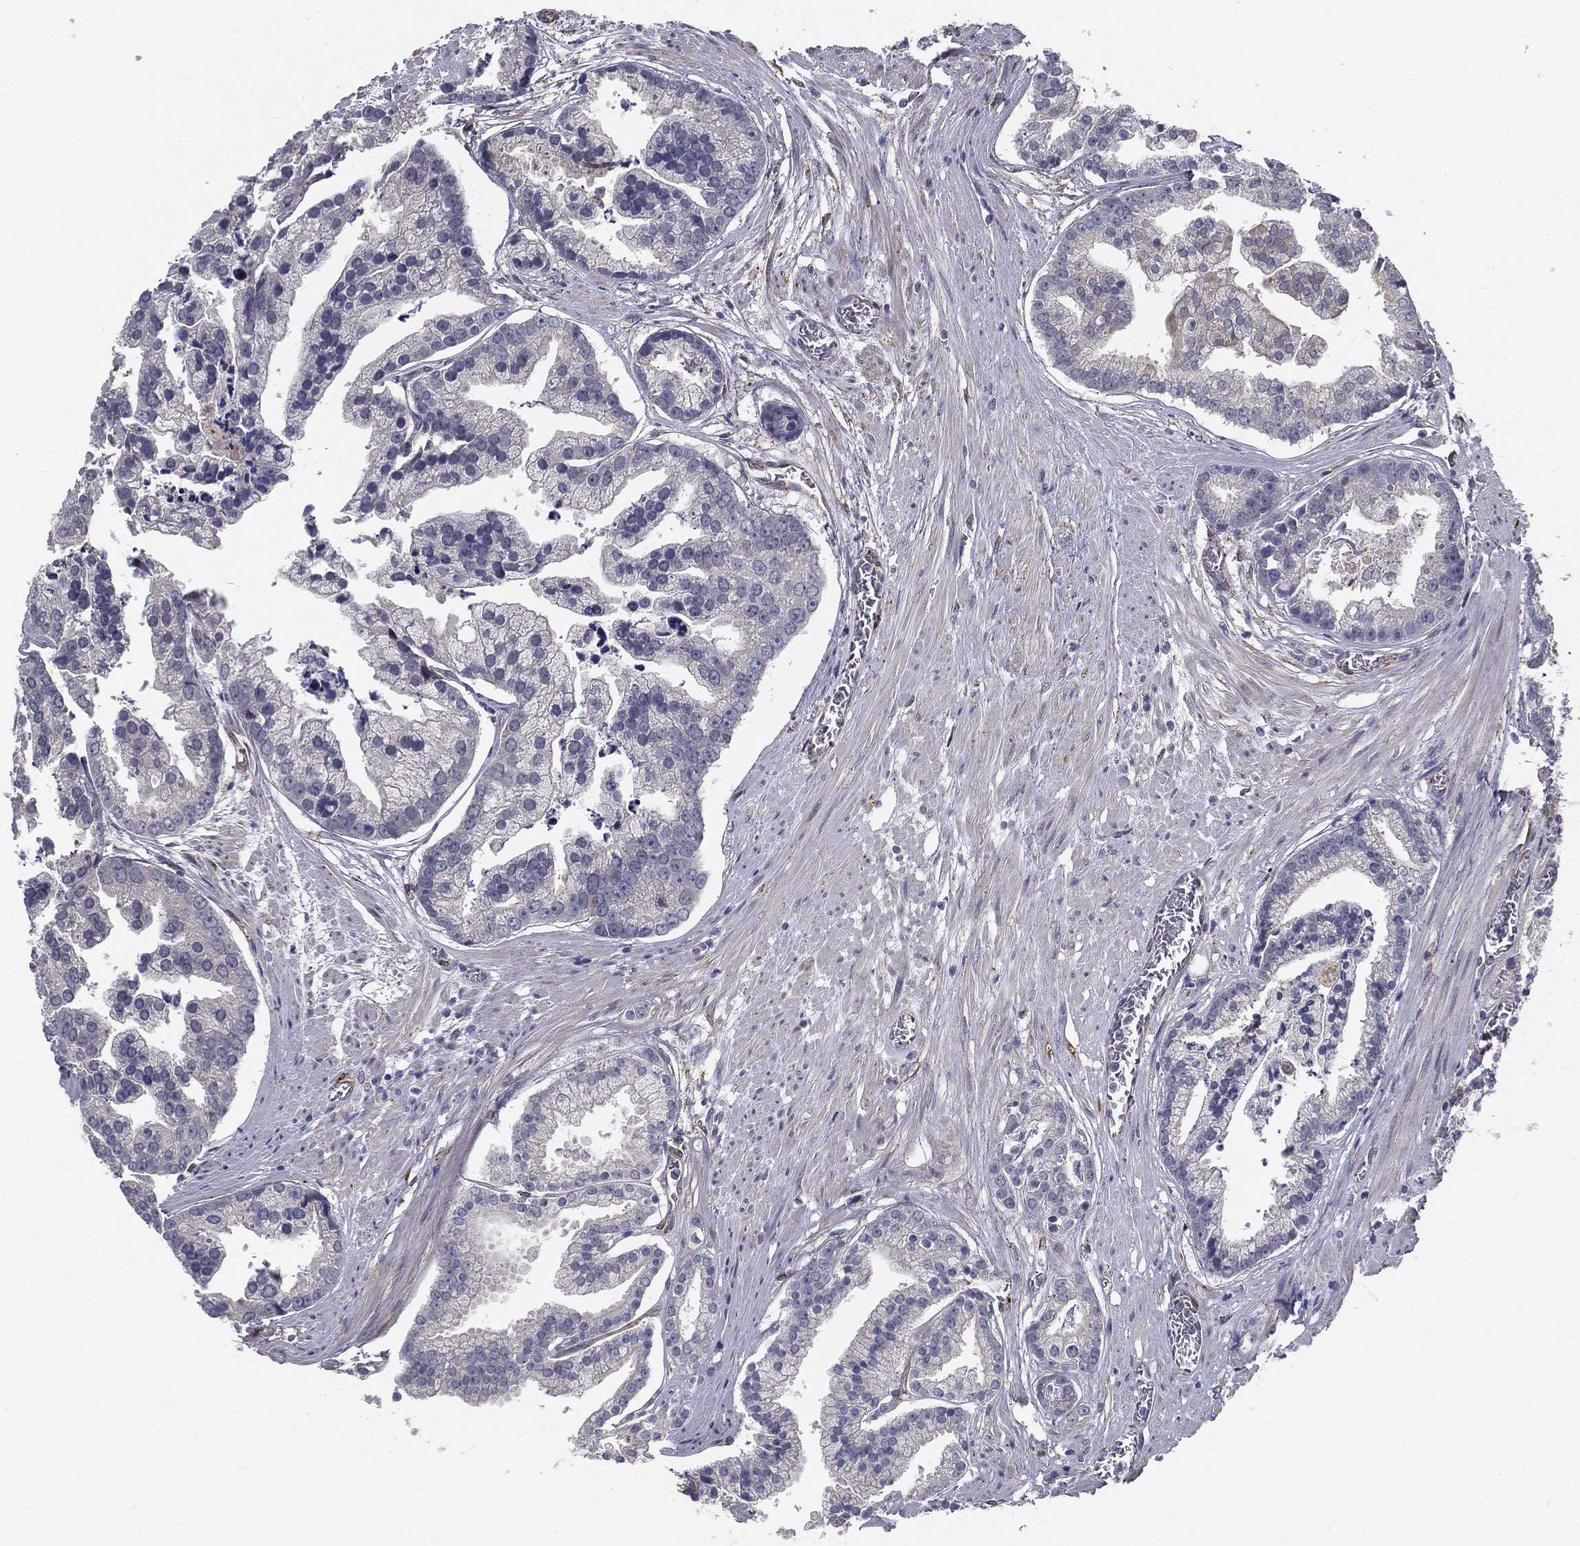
{"staining": {"intensity": "negative", "quantity": "none", "location": "none"}, "tissue": "prostate cancer", "cell_type": "Tumor cells", "image_type": "cancer", "snomed": [{"axis": "morphology", "description": "Adenocarcinoma, NOS"}, {"axis": "topography", "description": "Prostate and seminal vesicle, NOS"}, {"axis": "topography", "description": "Prostate"}], "caption": "Immunohistochemistry (IHC) of prostate cancer (adenocarcinoma) reveals no expression in tumor cells.", "gene": "LRRC56", "patient": {"sex": "male", "age": 44}}